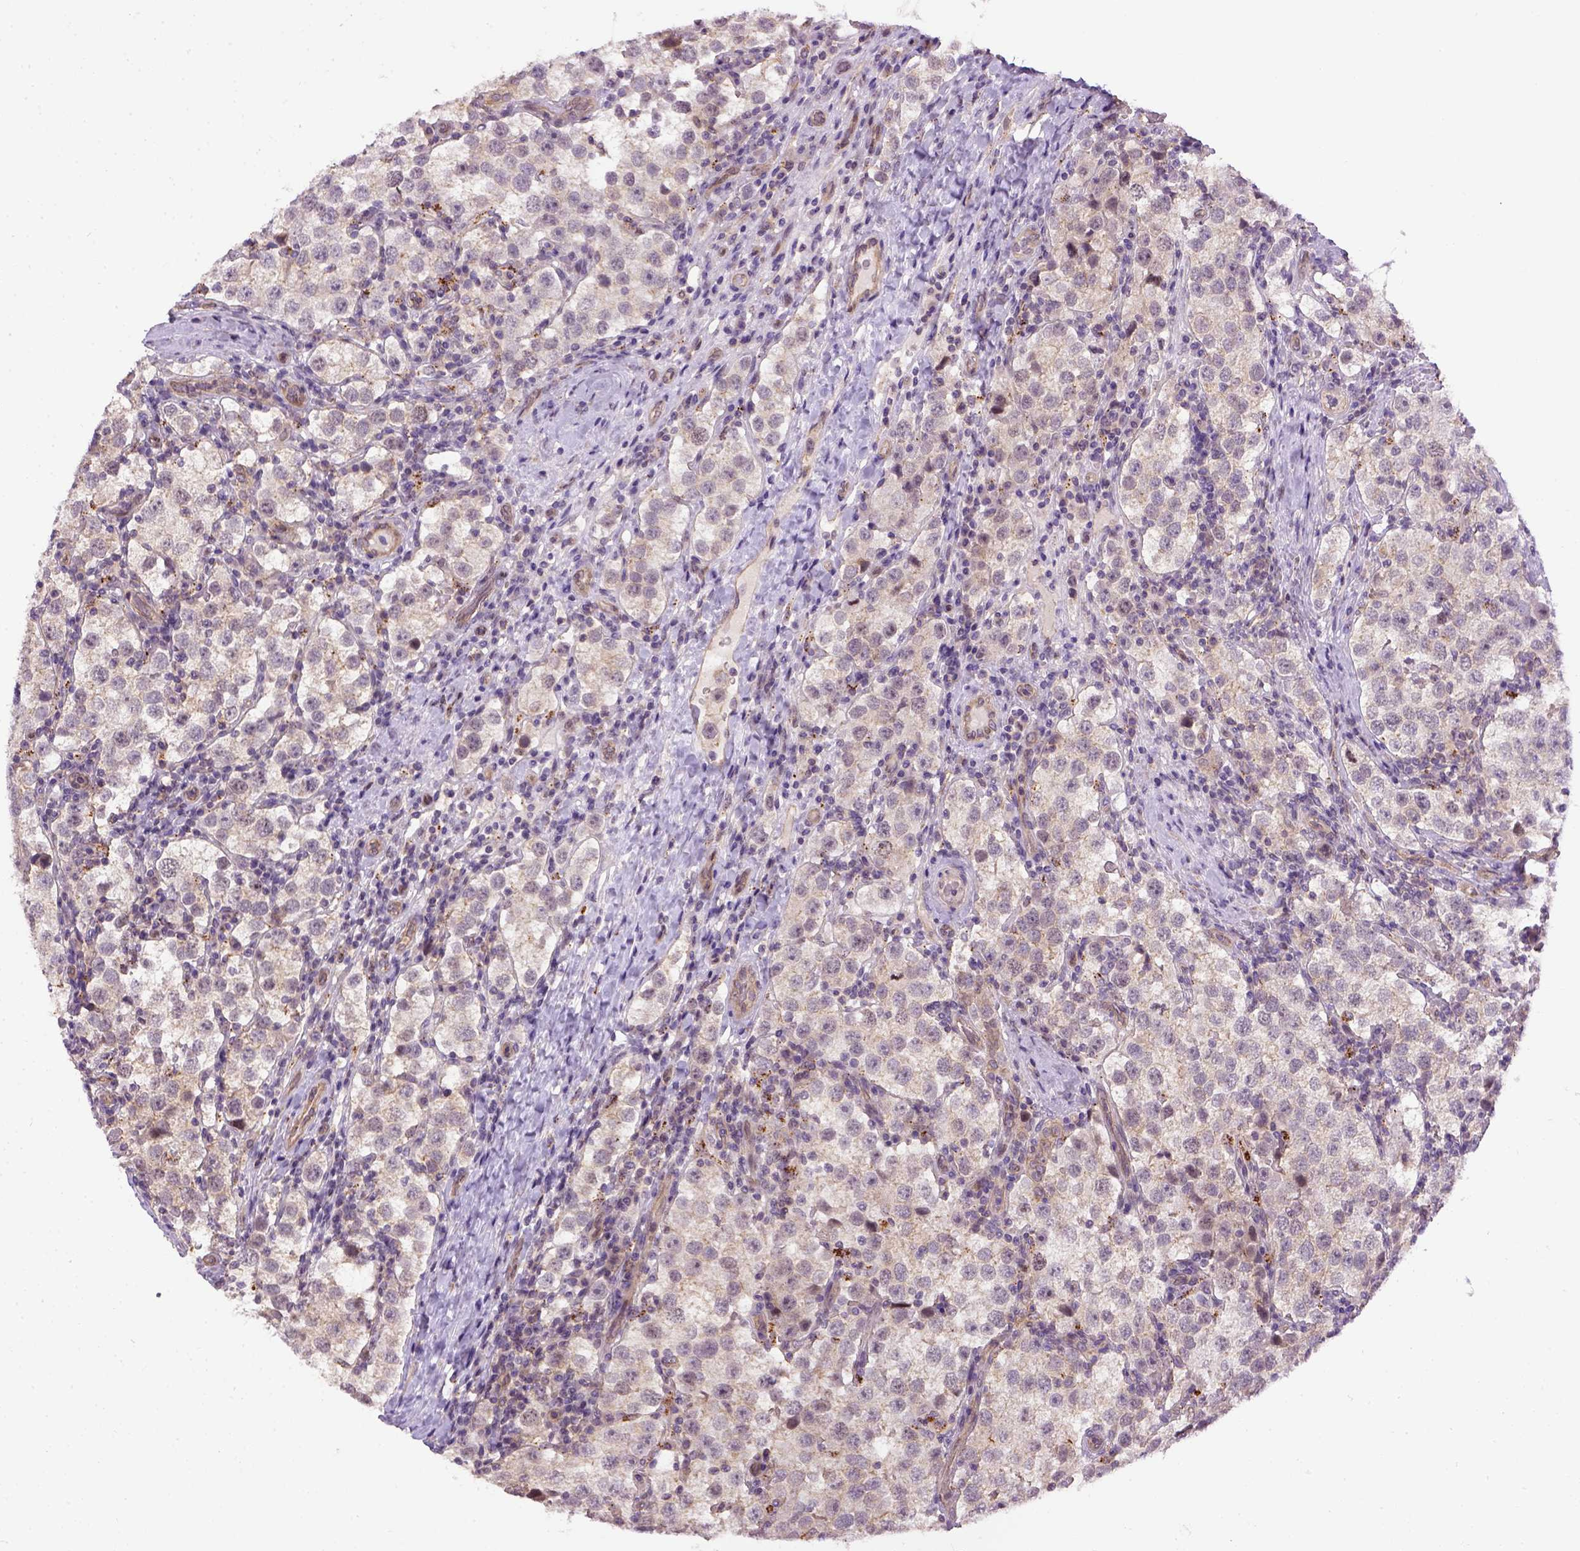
{"staining": {"intensity": "weak", "quantity": "<25%", "location": "cytoplasmic/membranous"}, "tissue": "testis cancer", "cell_type": "Tumor cells", "image_type": "cancer", "snomed": [{"axis": "morphology", "description": "Seminoma, NOS"}, {"axis": "topography", "description": "Testis"}], "caption": "High magnification brightfield microscopy of seminoma (testis) stained with DAB (brown) and counterstained with hematoxylin (blue): tumor cells show no significant staining.", "gene": "KAZN", "patient": {"sex": "male", "age": 37}}